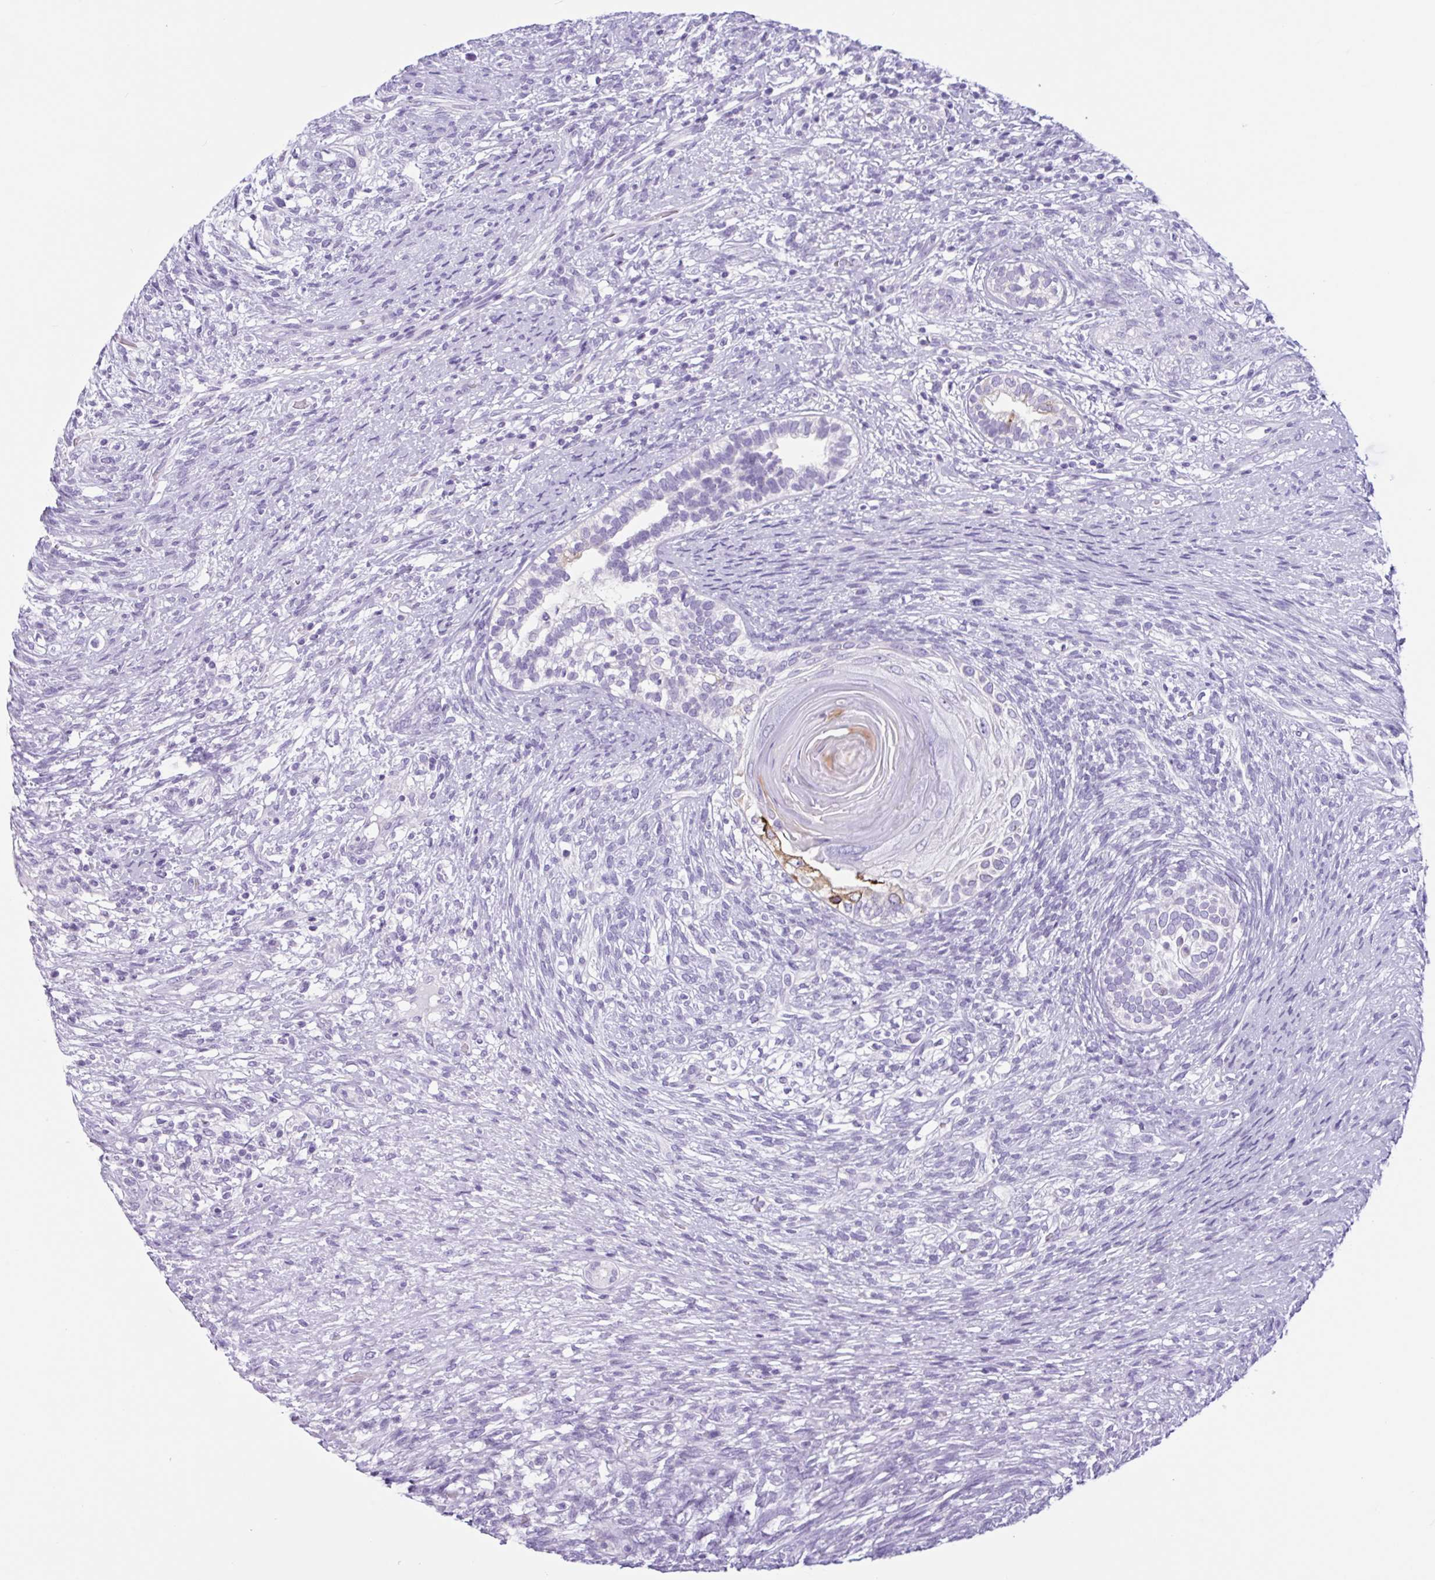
{"staining": {"intensity": "moderate", "quantity": "<25%", "location": "cytoplasmic/membranous"}, "tissue": "testis cancer", "cell_type": "Tumor cells", "image_type": "cancer", "snomed": [{"axis": "morphology", "description": "Seminoma, NOS"}, {"axis": "morphology", "description": "Carcinoma, Embryonal, NOS"}, {"axis": "topography", "description": "Testis"}], "caption": "Immunohistochemistry image of neoplastic tissue: human testis cancer (embryonal carcinoma) stained using immunohistochemistry demonstrates low levels of moderate protein expression localized specifically in the cytoplasmic/membranous of tumor cells, appearing as a cytoplasmic/membranous brown color.", "gene": "CTSE", "patient": {"sex": "male", "age": 41}}